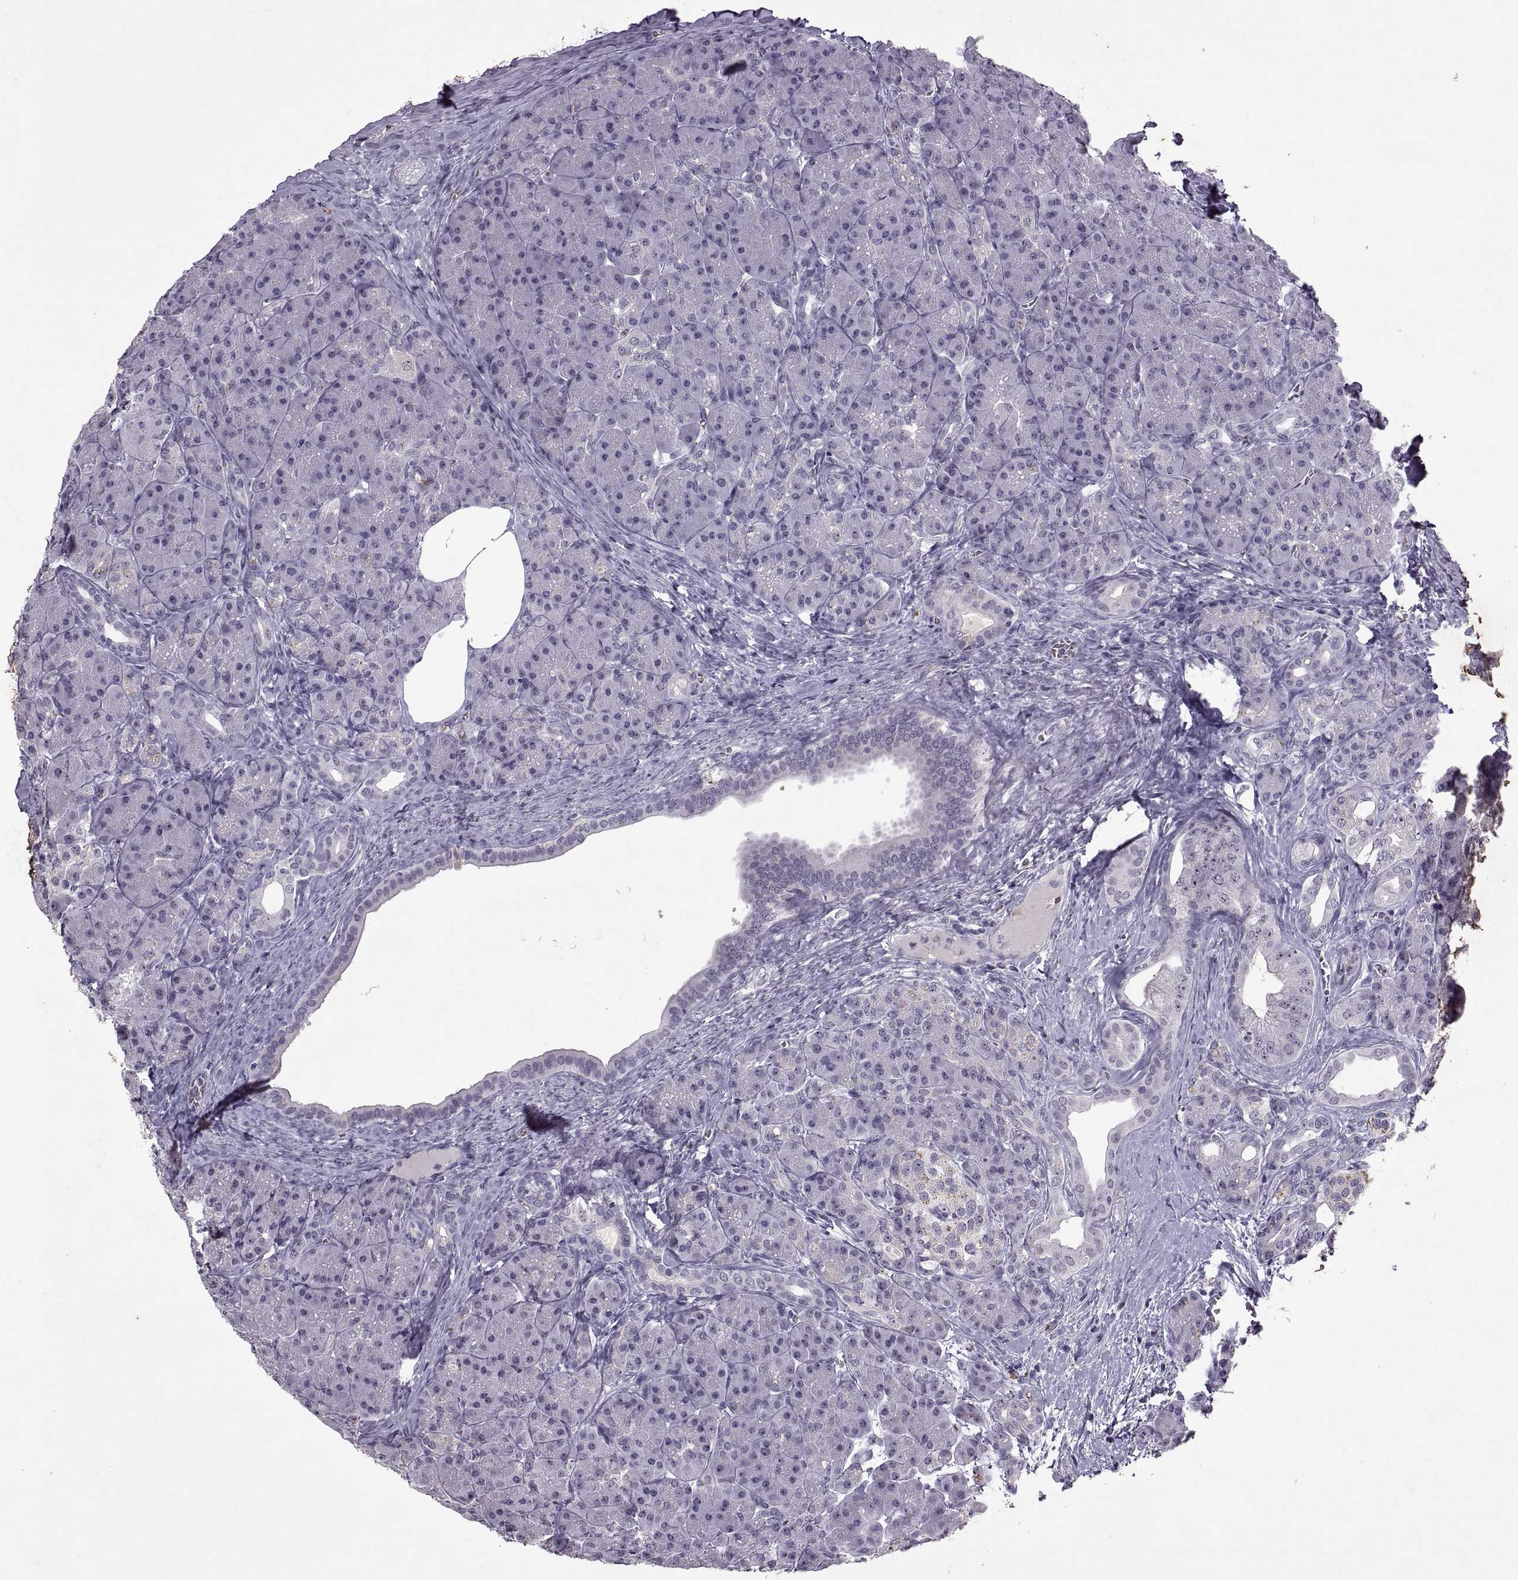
{"staining": {"intensity": "weak", "quantity": "25%-75%", "location": "nuclear"}, "tissue": "pancreas", "cell_type": "Exocrine glandular cells", "image_type": "normal", "snomed": [{"axis": "morphology", "description": "Normal tissue, NOS"}, {"axis": "topography", "description": "Pancreas"}], "caption": "An IHC micrograph of normal tissue is shown. Protein staining in brown labels weak nuclear positivity in pancreas within exocrine glandular cells. The staining was performed using DAB (3,3'-diaminobenzidine) to visualize the protein expression in brown, while the nuclei were stained in blue with hematoxylin (Magnification: 20x).", "gene": "SINHCAF", "patient": {"sex": "male", "age": 57}}